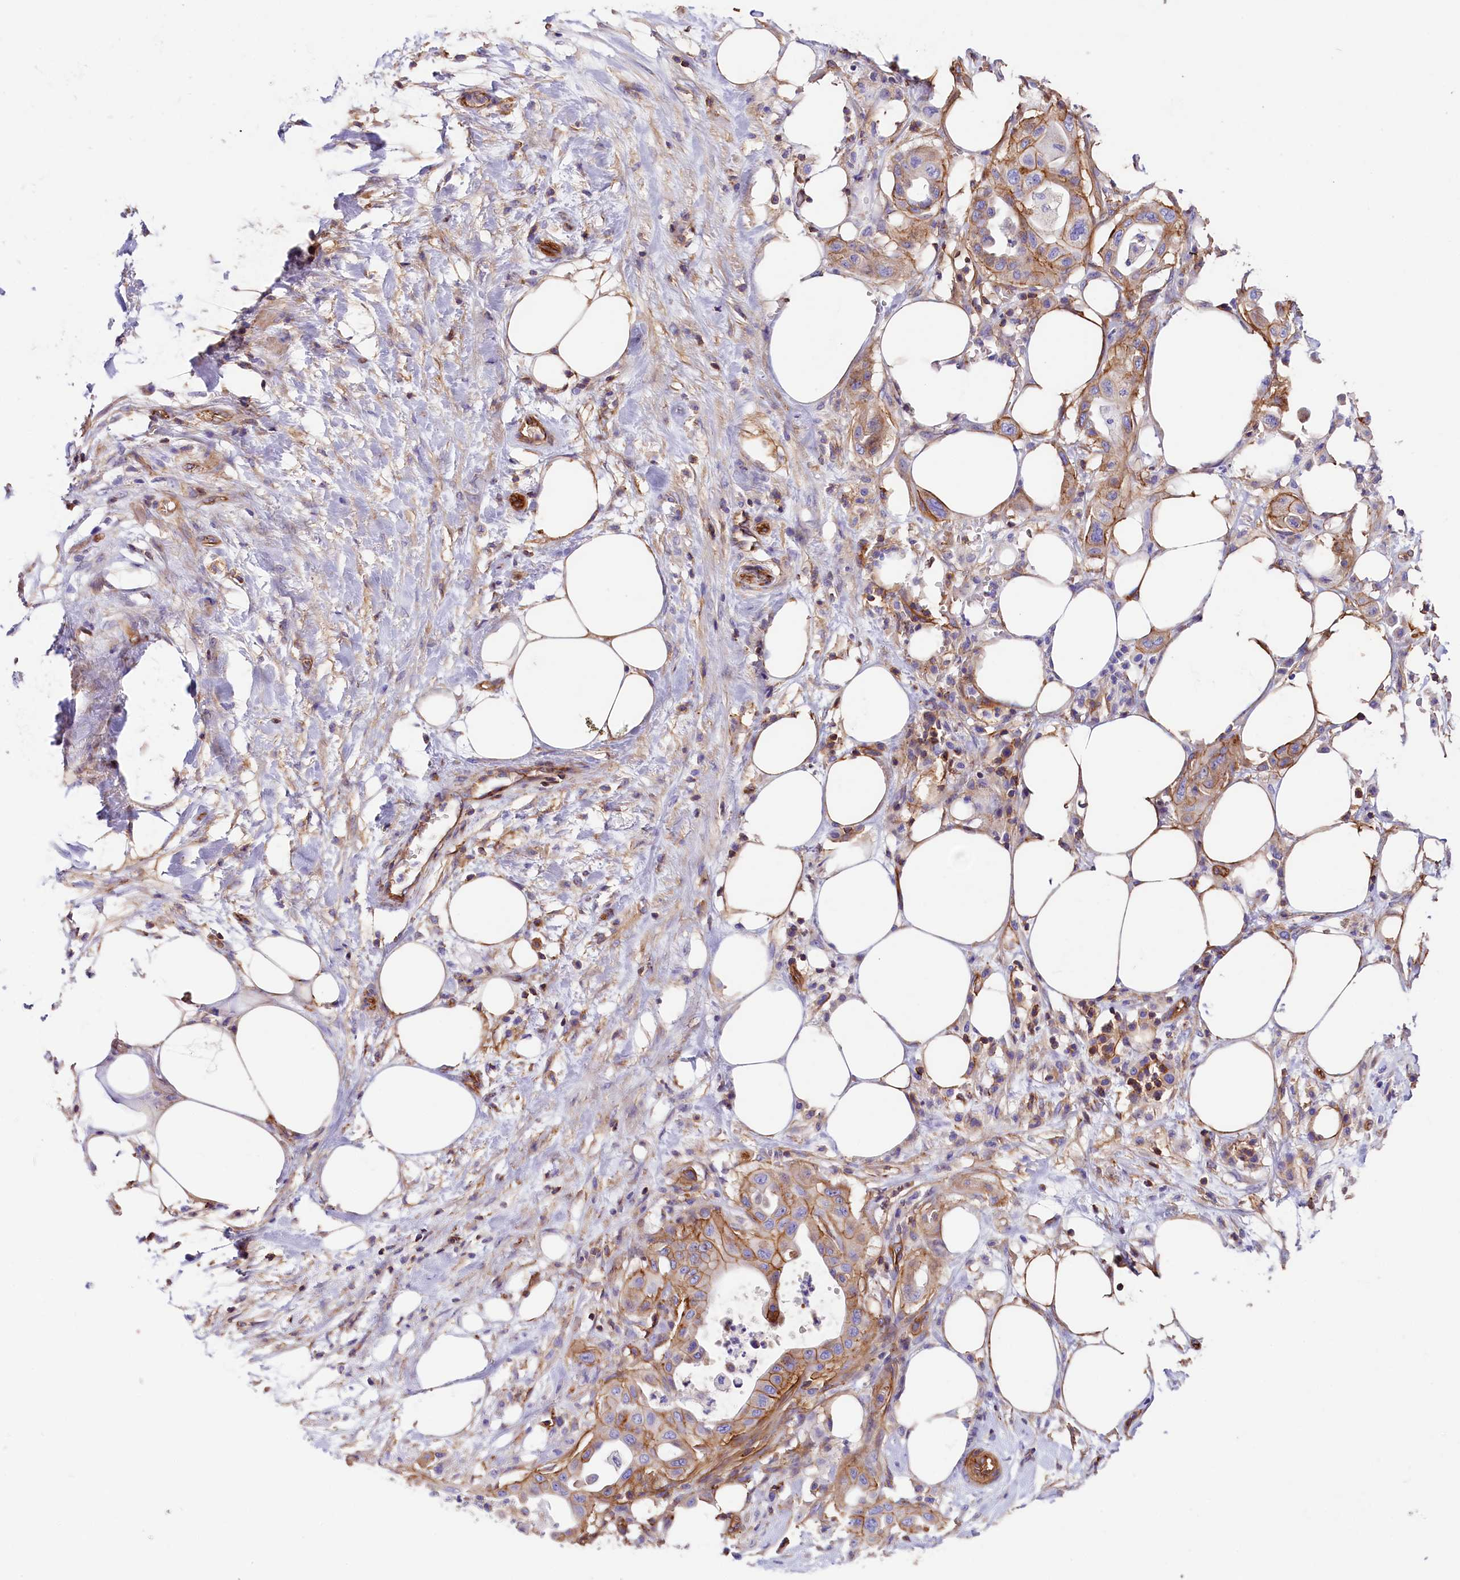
{"staining": {"intensity": "moderate", "quantity": ">75%", "location": "cytoplasmic/membranous"}, "tissue": "pancreatic cancer", "cell_type": "Tumor cells", "image_type": "cancer", "snomed": [{"axis": "morphology", "description": "Adenocarcinoma, NOS"}, {"axis": "topography", "description": "Pancreas"}], "caption": "Tumor cells display medium levels of moderate cytoplasmic/membranous positivity in about >75% of cells in pancreatic cancer (adenocarcinoma).", "gene": "ATP2B4", "patient": {"sex": "male", "age": 68}}